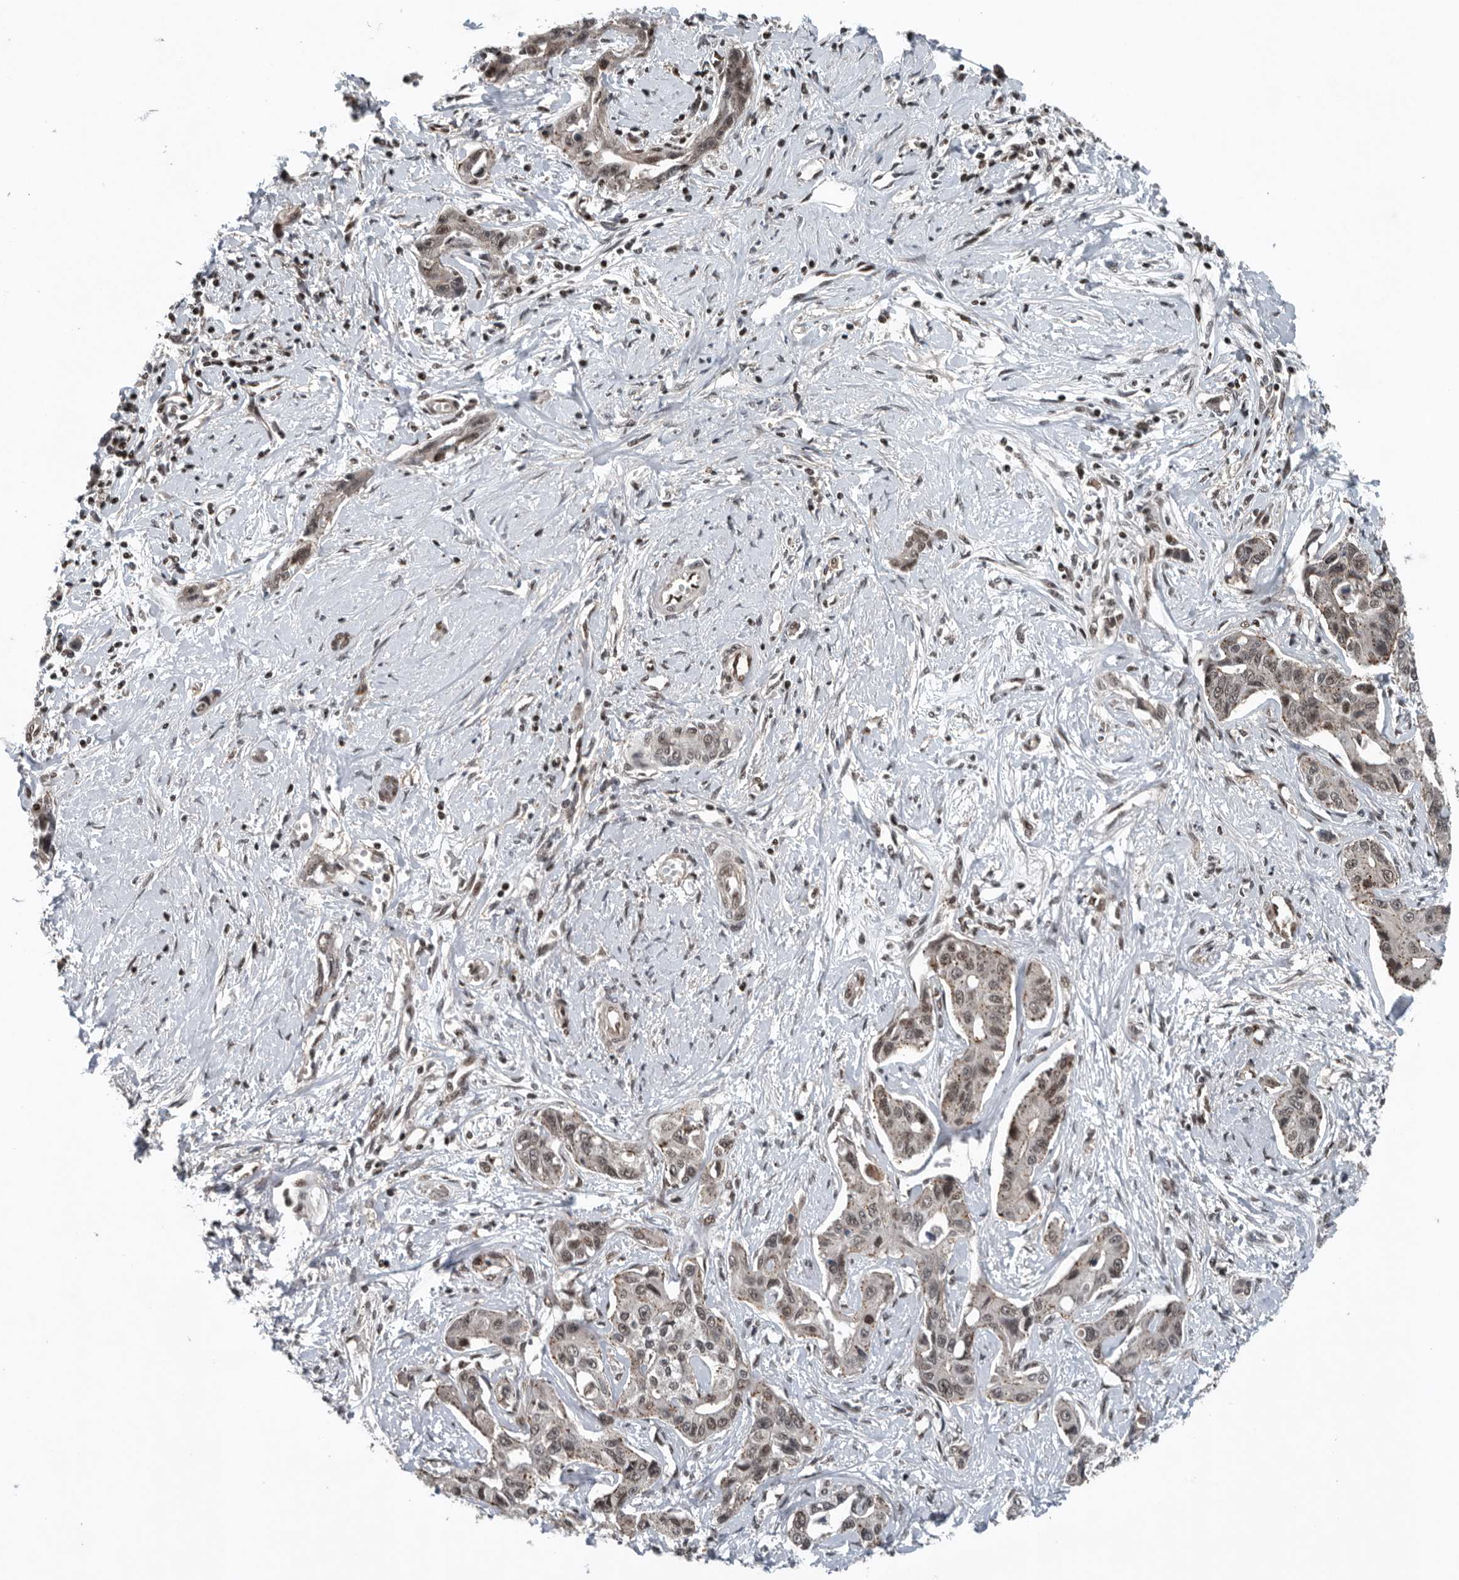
{"staining": {"intensity": "weak", "quantity": ">75%", "location": "nuclear"}, "tissue": "liver cancer", "cell_type": "Tumor cells", "image_type": "cancer", "snomed": [{"axis": "morphology", "description": "Cholangiocarcinoma"}, {"axis": "topography", "description": "Liver"}], "caption": "Immunohistochemical staining of human cholangiocarcinoma (liver) shows low levels of weak nuclear positivity in about >75% of tumor cells.", "gene": "SENP7", "patient": {"sex": "male", "age": 59}}